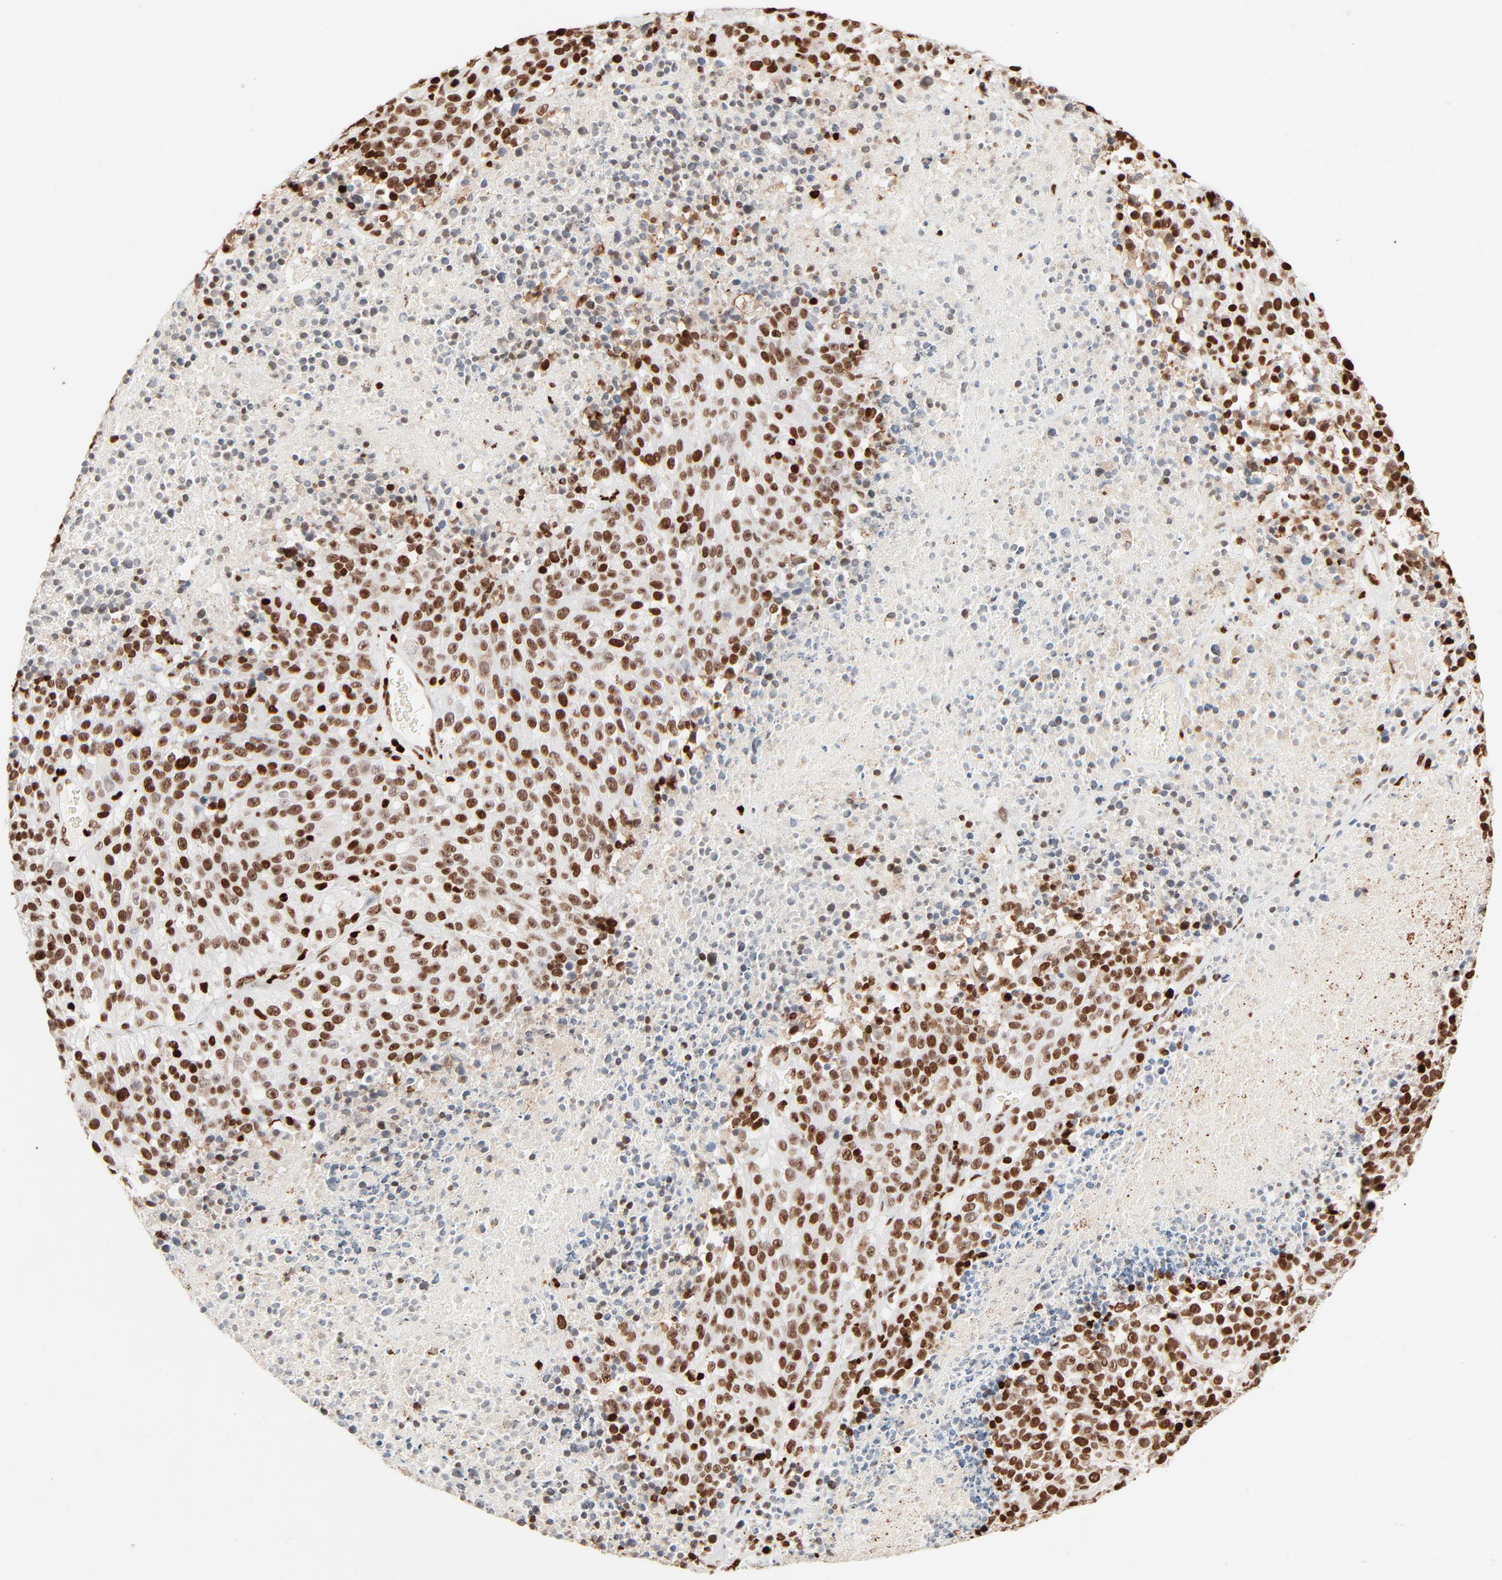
{"staining": {"intensity": "moderate", "quantity": ">75%", "location": "nuclear"}, "tissue": "melanoma", "cell_type": "Tumor cells", "image_type": "cancer", "snomed": [{"axis": "morphology", "description": "Malignant melanoma, Metastatic site"}, {"axis": "topography", "description": "Cerebral cortex"}], "caption": "Brown immunohistochemical staining in malignant melanoma (metastatic site) shows moderate nuclear staining in about >75% of tumor cells. The staining was performed using DAB (3,3'-diaminobenzidine), with brown indicating positive protein expression. Nuclei are stained blue with hematoxylin.", "gene": "HMGB2", "patient": {"sex": "female", "age": 52}}